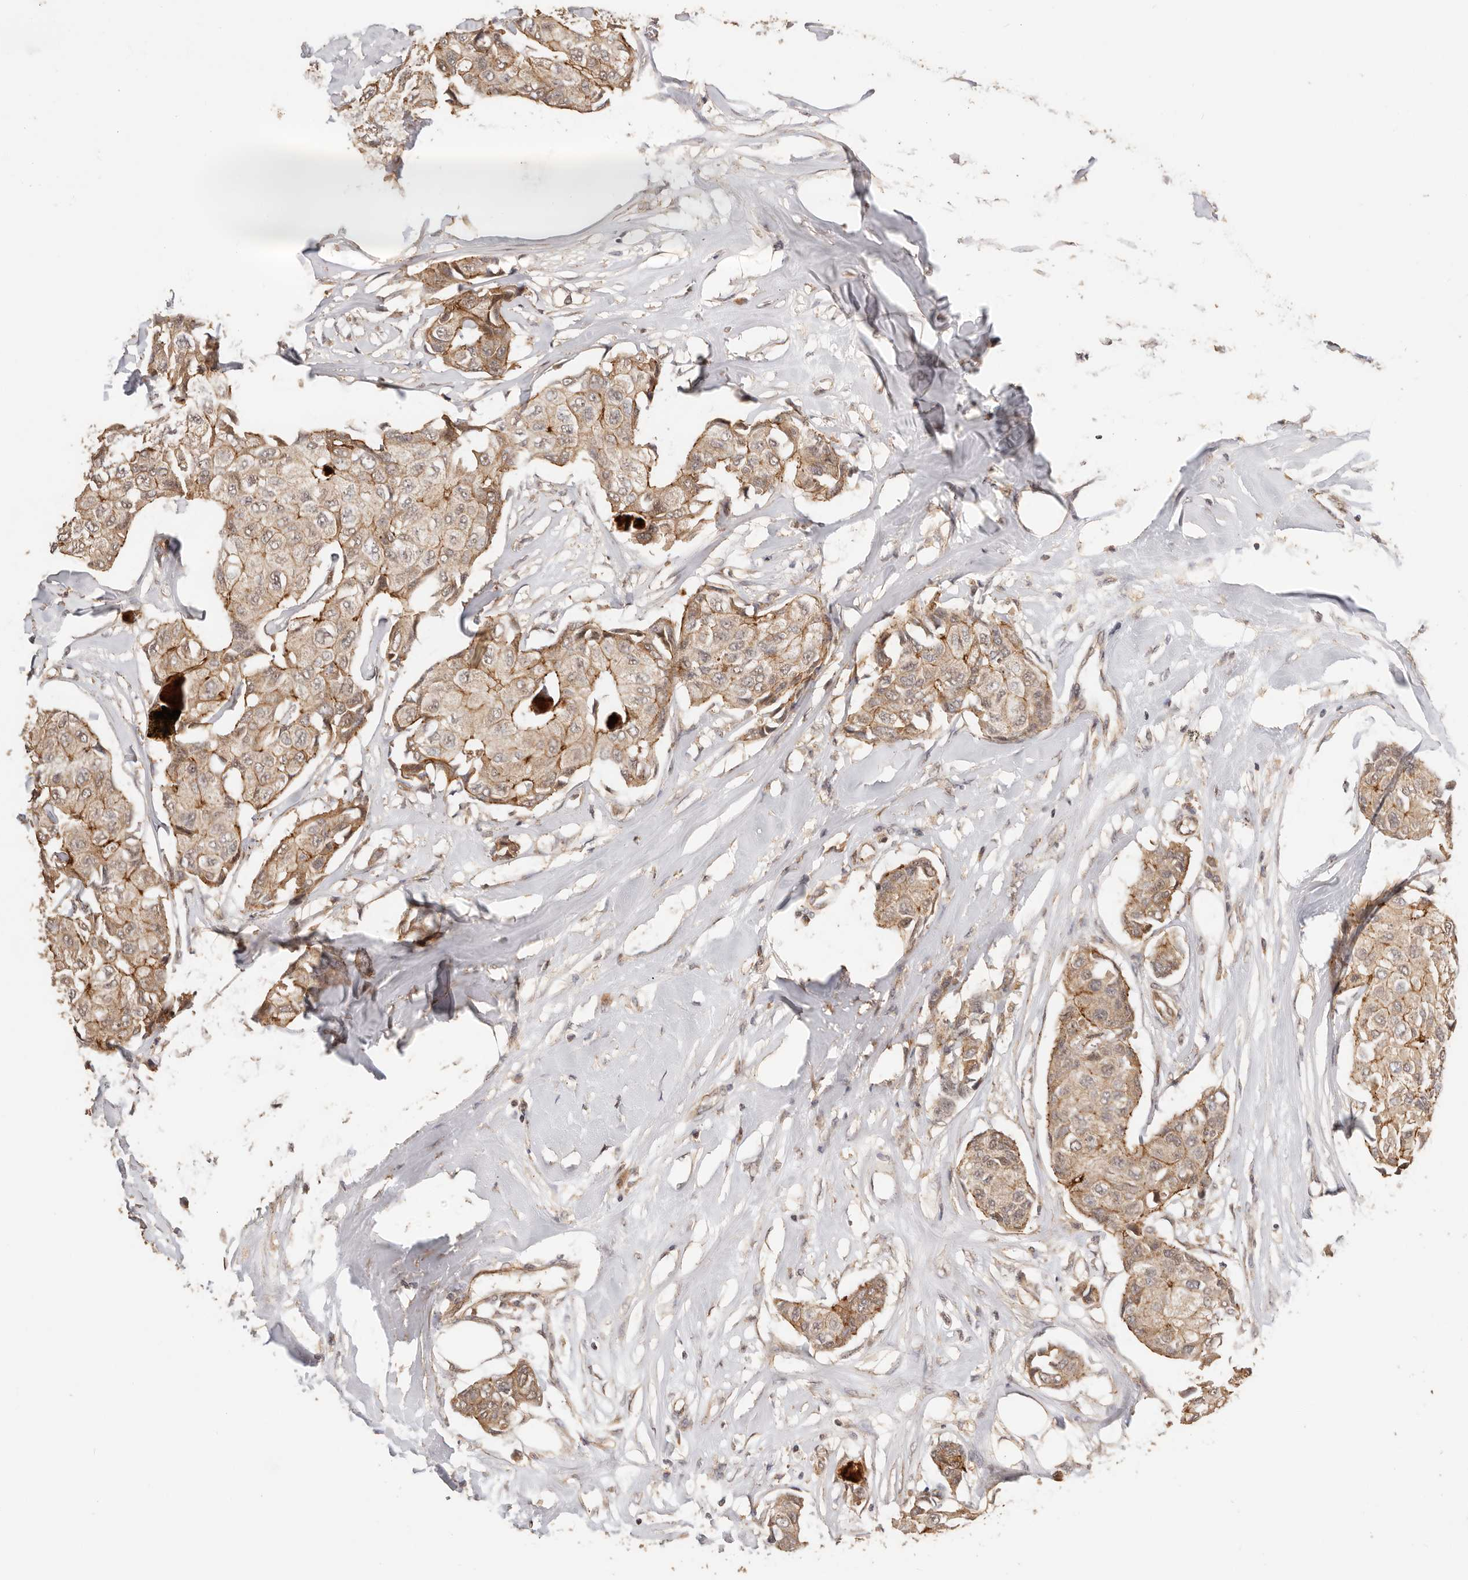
{"staining": {"intensity": "moderate", "quantity": ">75%", "location": "cytoplasmic/membranous"}, "tissue": "breast cancer", "cell_type": "Tumor cells", "image_type": "cancer", "snomed": [{"axis": "morphology", "description": "Duct carcinoma"}, {"axis": "topography", "description": "Breast"}], "caption": "Tumor cells reveal medium levels of moderate cytoplasmic/membranous expression in approximately >75% of cells in breast cancer (infiltrating ductal carcinoma).", "gene": "AFDN", "patient": {"sex": "female", "age": 80}}